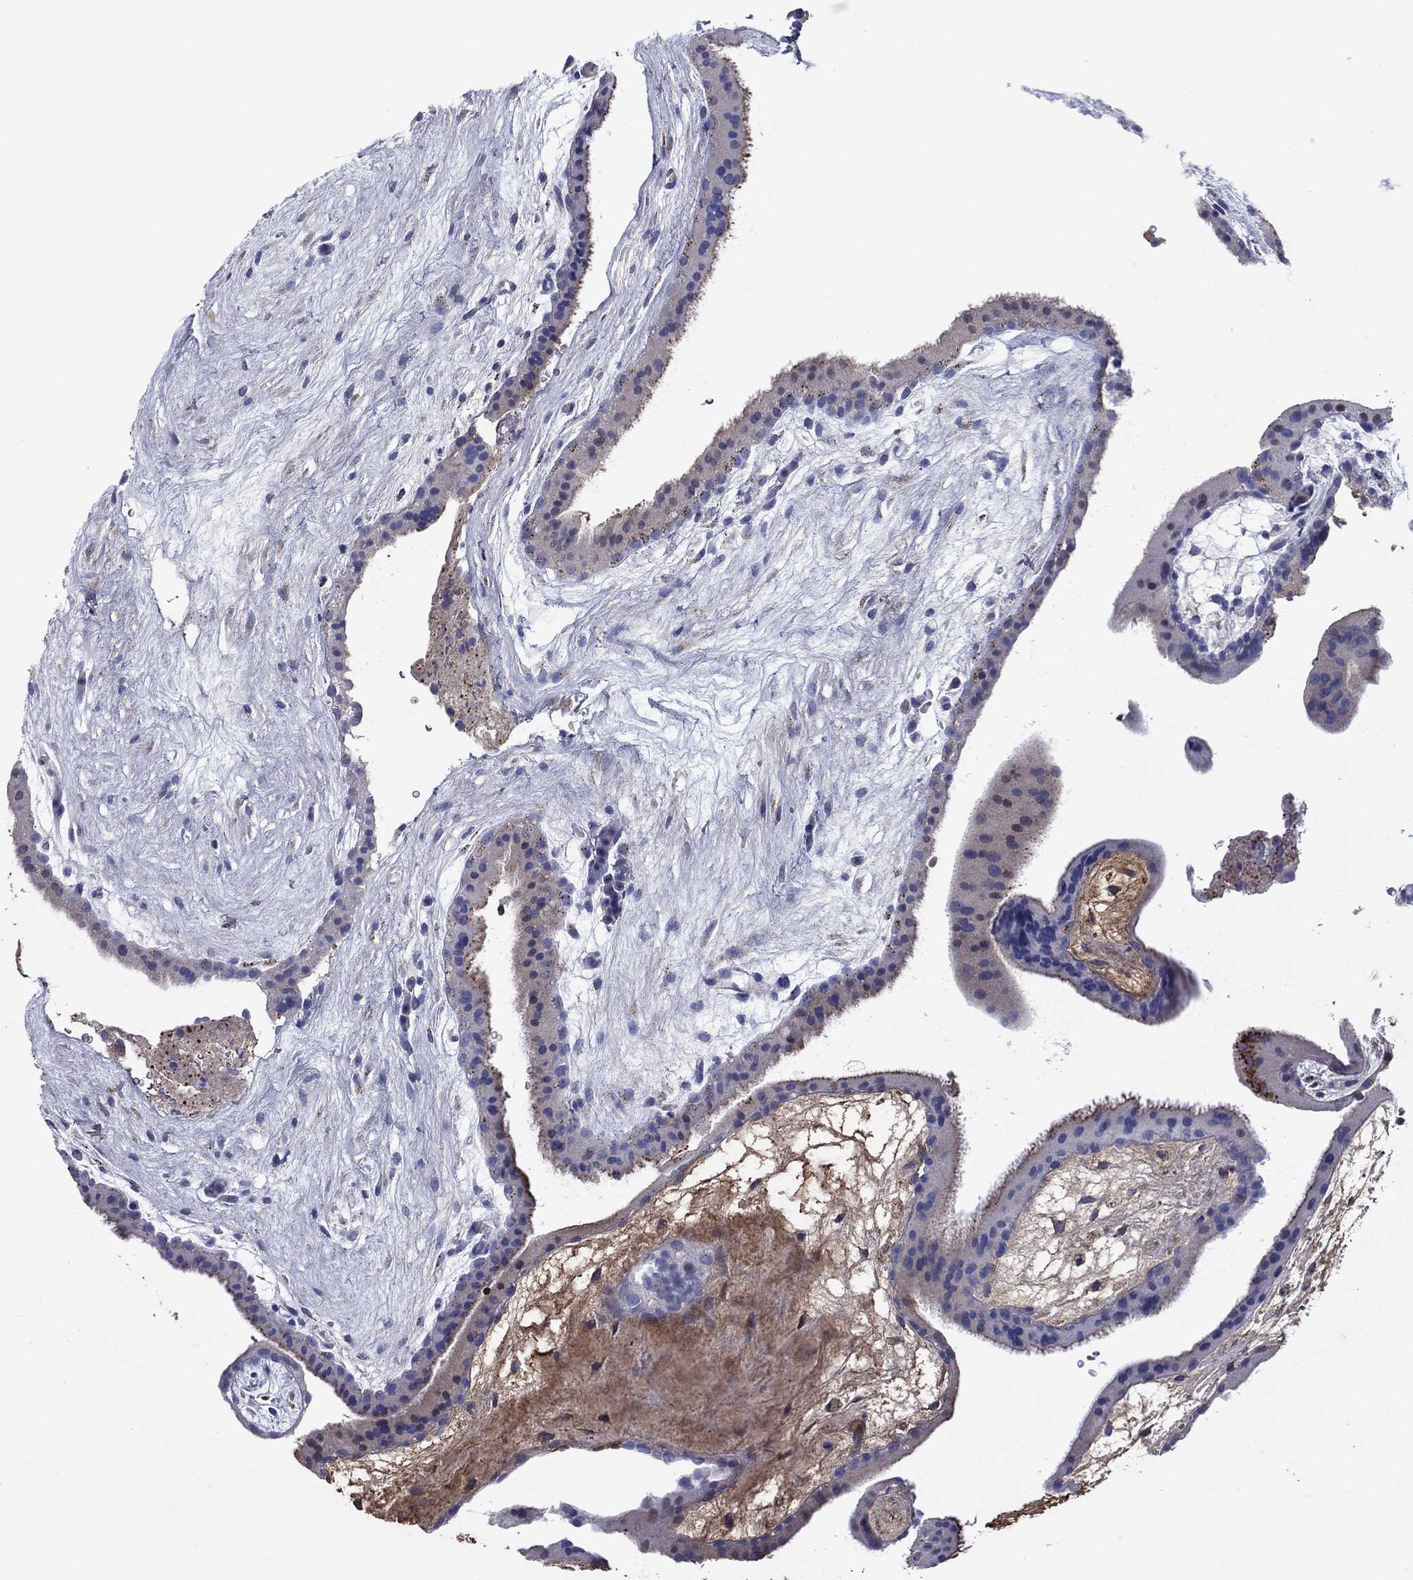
{"staining": {"intensity": "weak", "quantity": "<25%", "location": "cytoplasmic/membranous"}, "tissue": "placenta", "cell_type": "Decidual cells", "image_type": "normal", "snomed": [{"axis": "morphology", "description": "Normal tissue, NOS"}, {"axis": "topography", "description": "Placenta"}], "caption": "DAB immunohistochemical staining of unremarkable human placenta displays no significant positivity in decidual cells. (DAB (3,3'-diaminobenzidine) IHC, high magnification).", "gene": "HPX", "patient": {"sex": "female", "age": 19}}